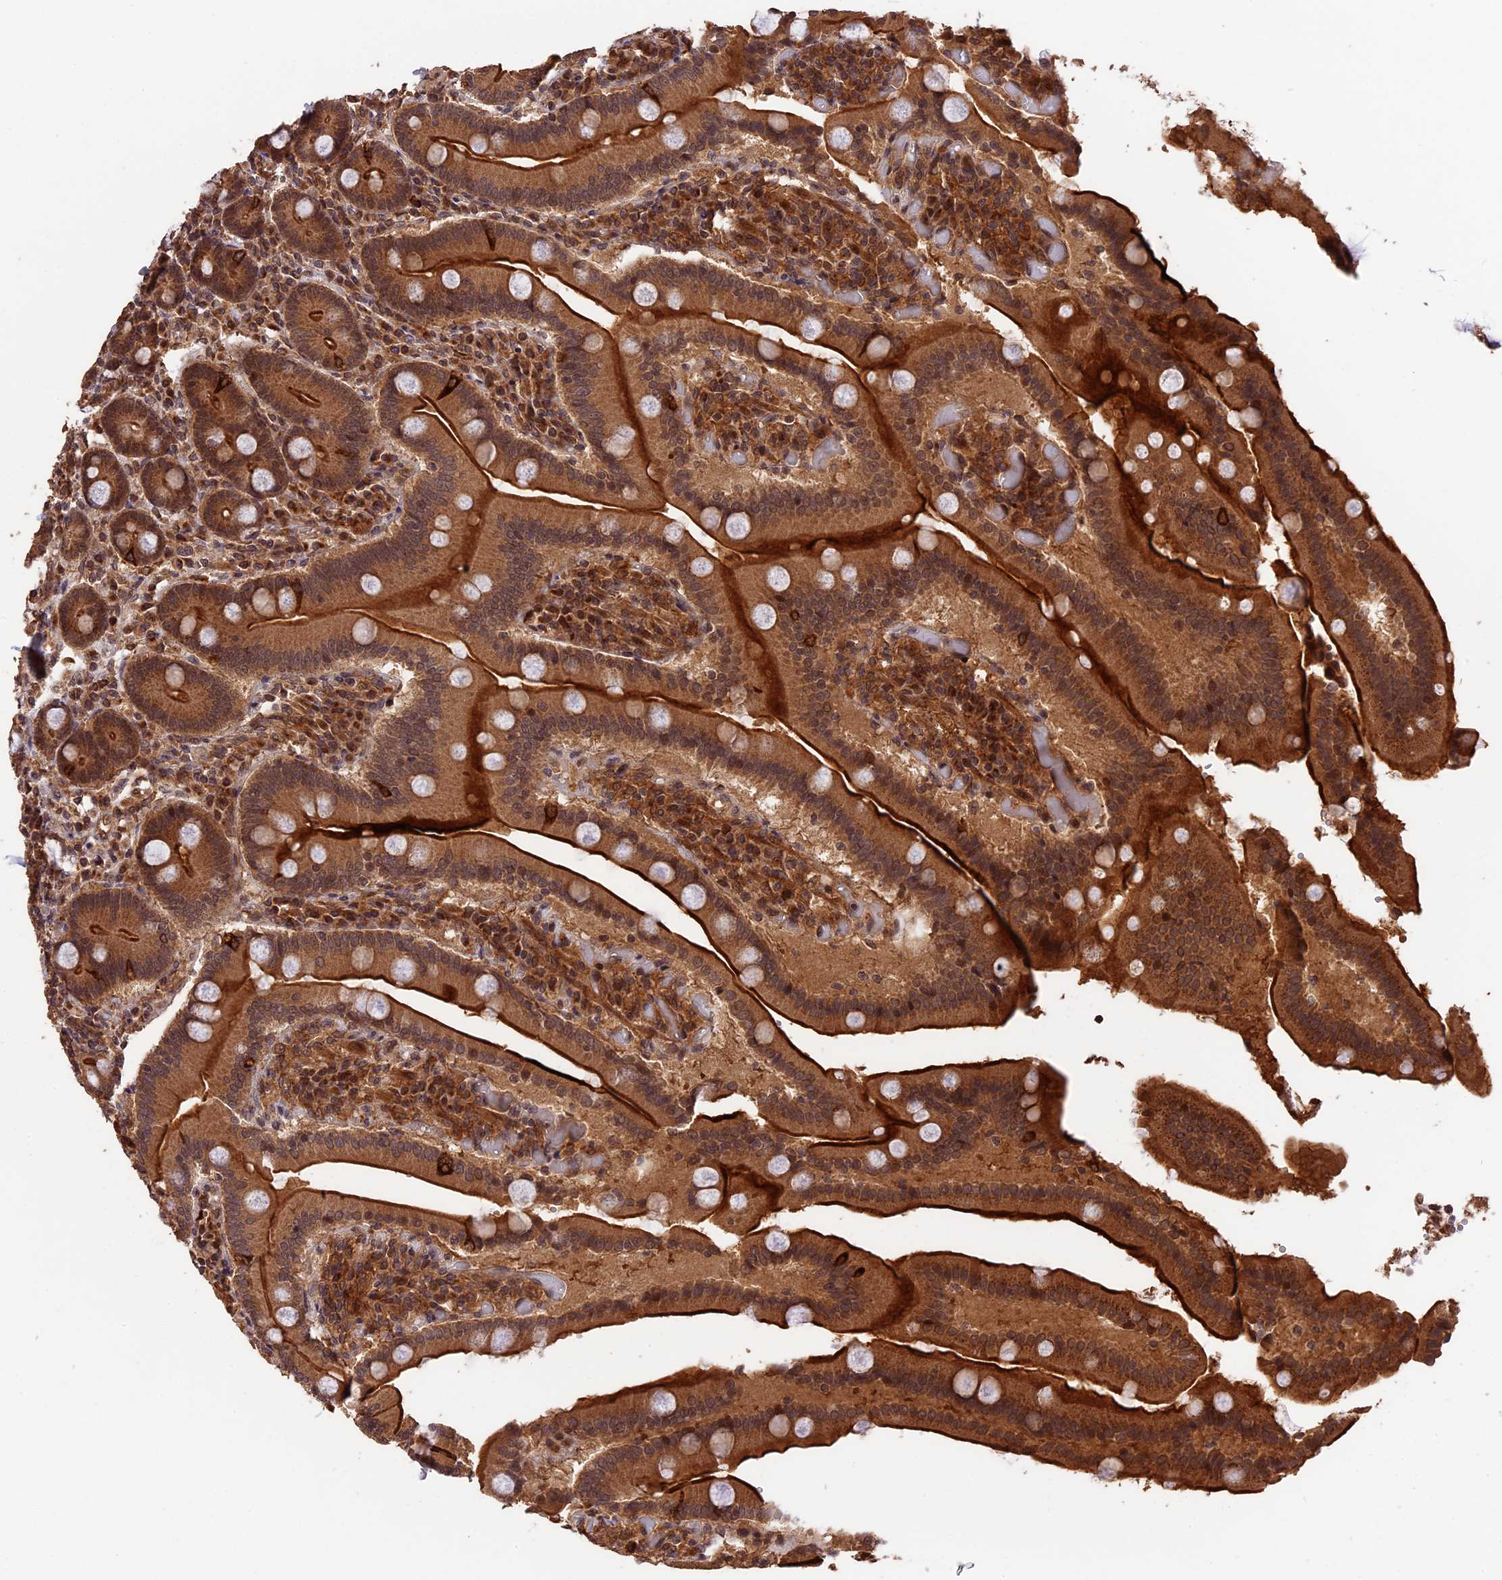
{"staining": {"intensity": "strong", "quantity": ">75%", "location": "cytoplasmic/membranous"}, "tissue": "duodenum", "cell_type": "Glandular cells", "image_type": "normal", "snomed": [{"axis": "morphology", "description": "Normal tissue, NOS"}, {"axis": "topography", "description": "Duodenum"}], "caption": "Benign duodenum exhibits strong cytoplasmic/membranous expression in about >75% of glandular cells.", "gene": "ESCO1", "patient": {"sex": "female", "age": 62}}